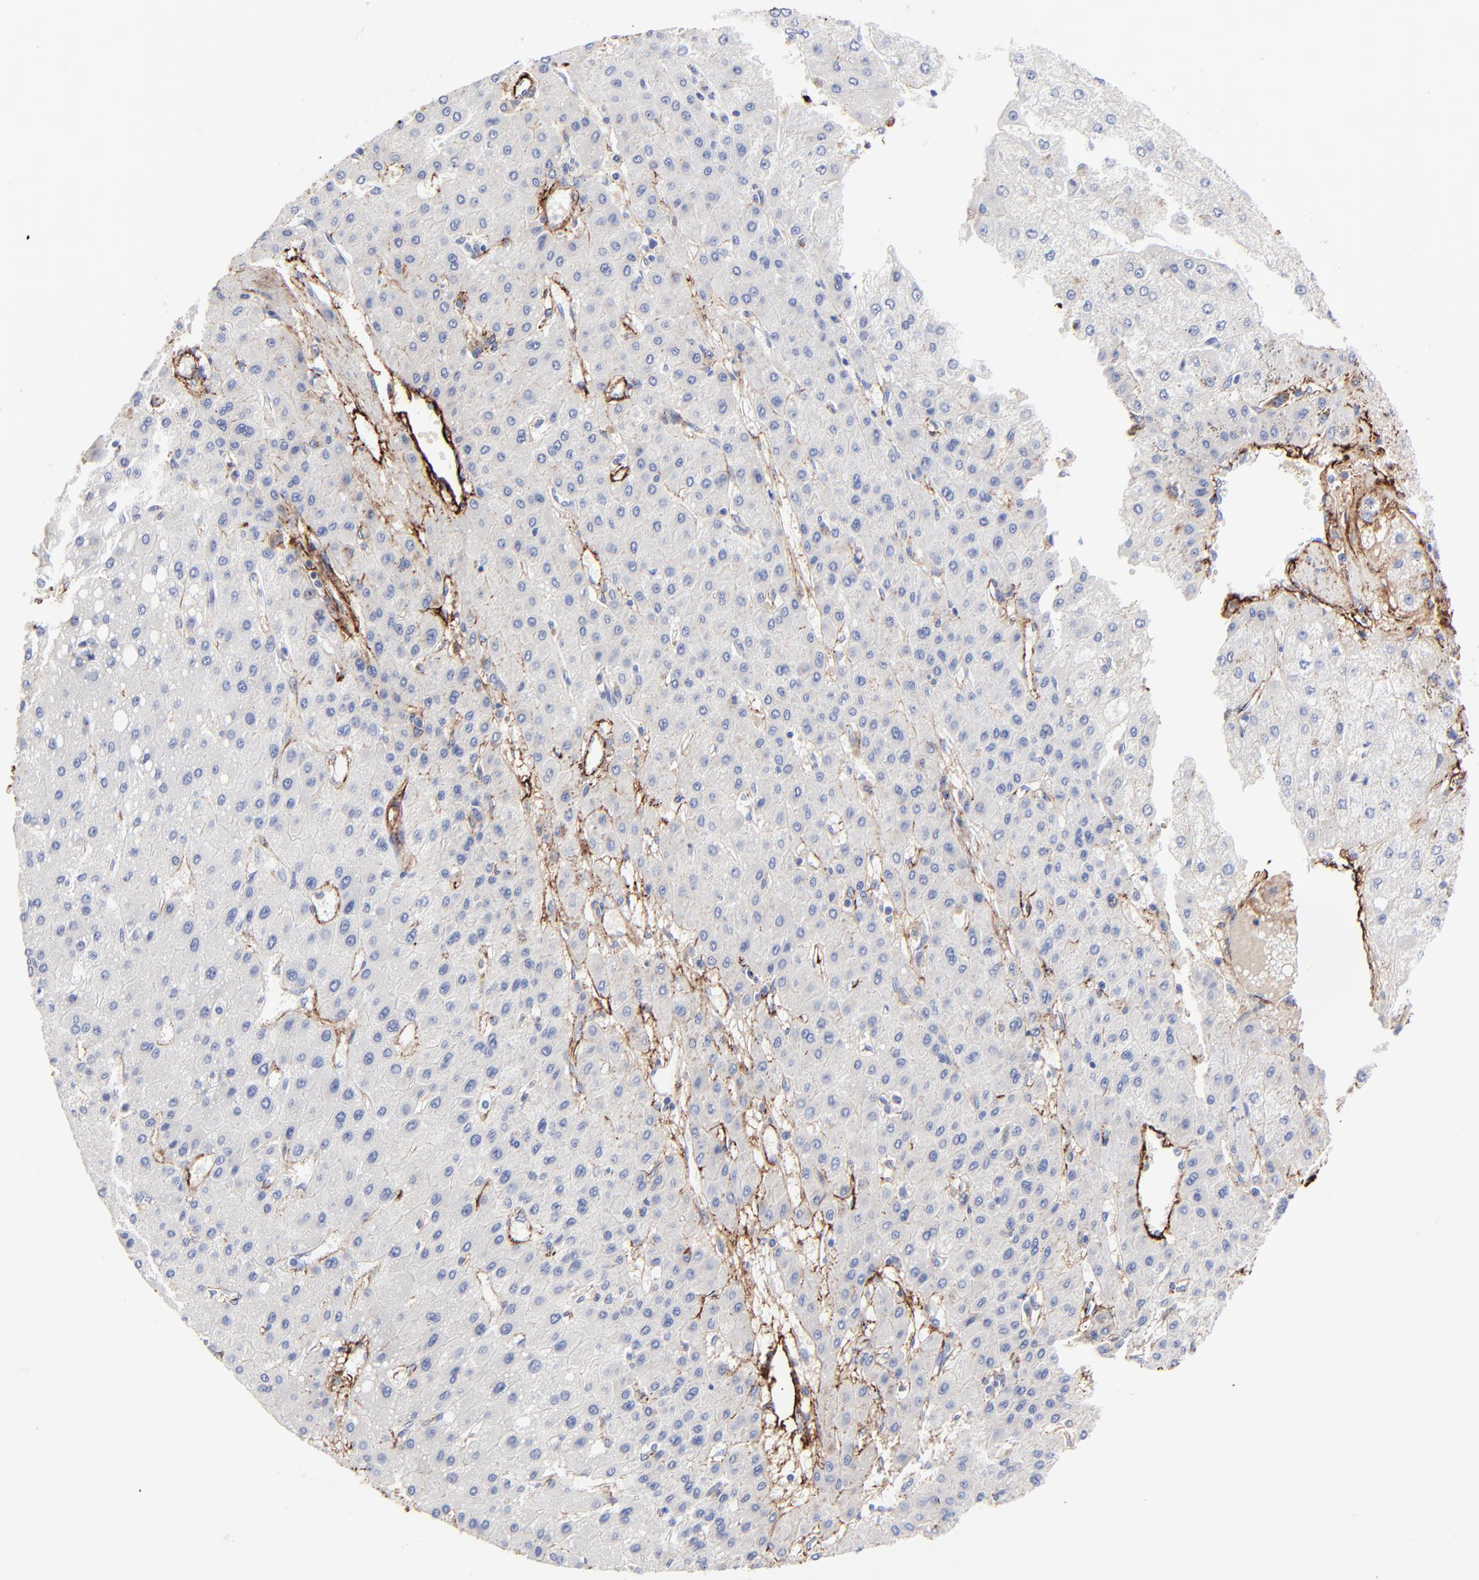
{"staining": {"intensity": "negative", "quantity": "none", "location": "none"}, "tissue": "liver cancer", "cell_type": "Tumor cells", "image_type": "cancer", "snomed": [{"axis": "morphology", "description": "Carcinoma, Hepatocellular, NOS"}, {"axis": "topography", "description": "Liver"}], "caption": "Tumor cells are negative for brown protein staining in liver cancer.", "gene": "FBLN2", "patient": {"sex": "female", "age": 52}}